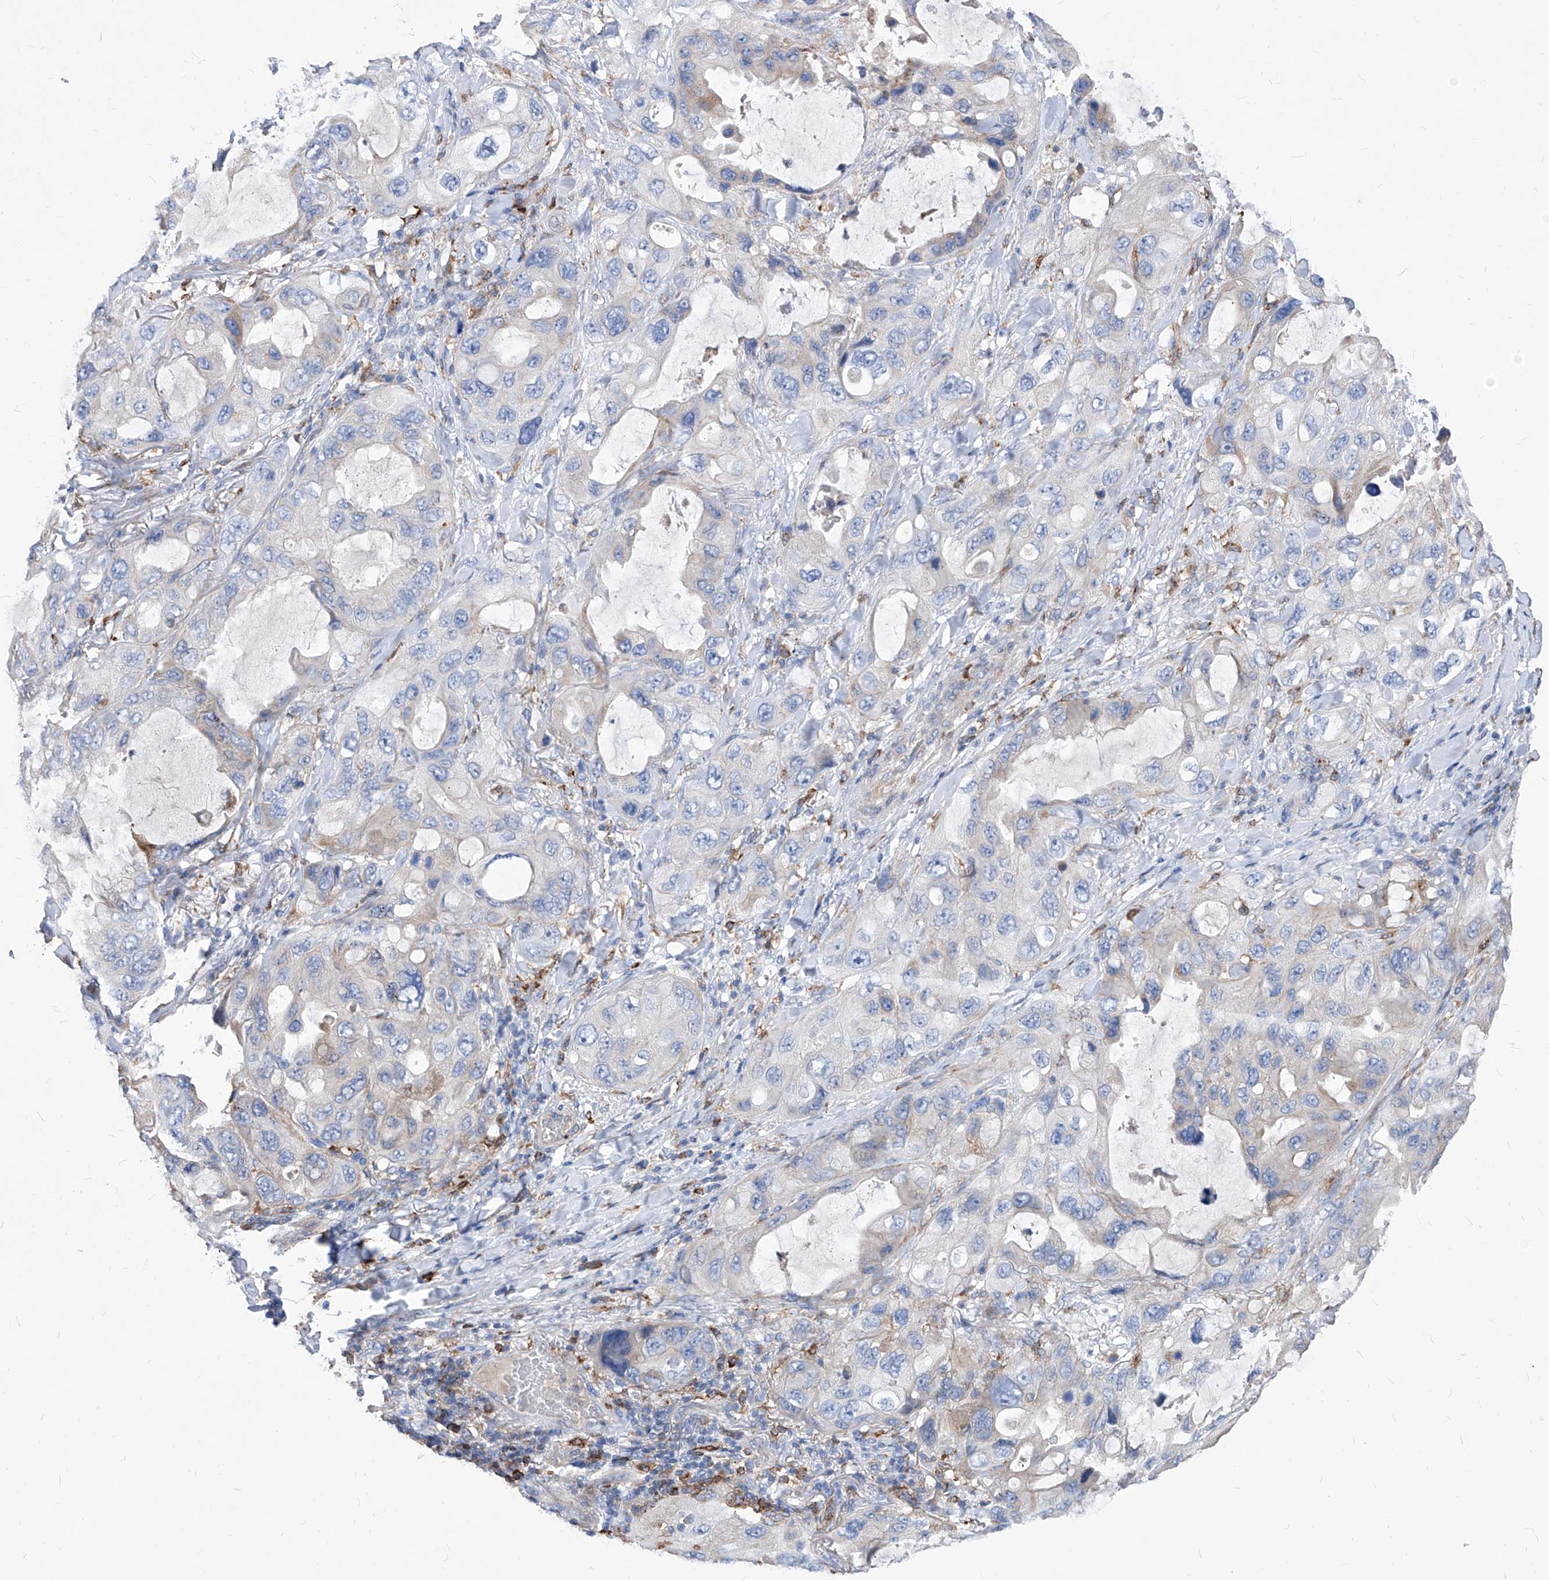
{"staining": {"intensity": "negative", "quantity": "none", "location": "none"}, "tissue": "lung cancer", "cell_type": "Tumor cells", "image_type": "cancer", "snomed": [{"axis": "morphology", "description": "Squamous cell carcinoma, NOS"}, {"axis": "topography", "description": "Lung"}], "caption": "There is no significant positivity in tumor cells of lung squamous cell carcinoma.", "gene": "UBOX5", "patient": {"sex": "female", "age": 73}}